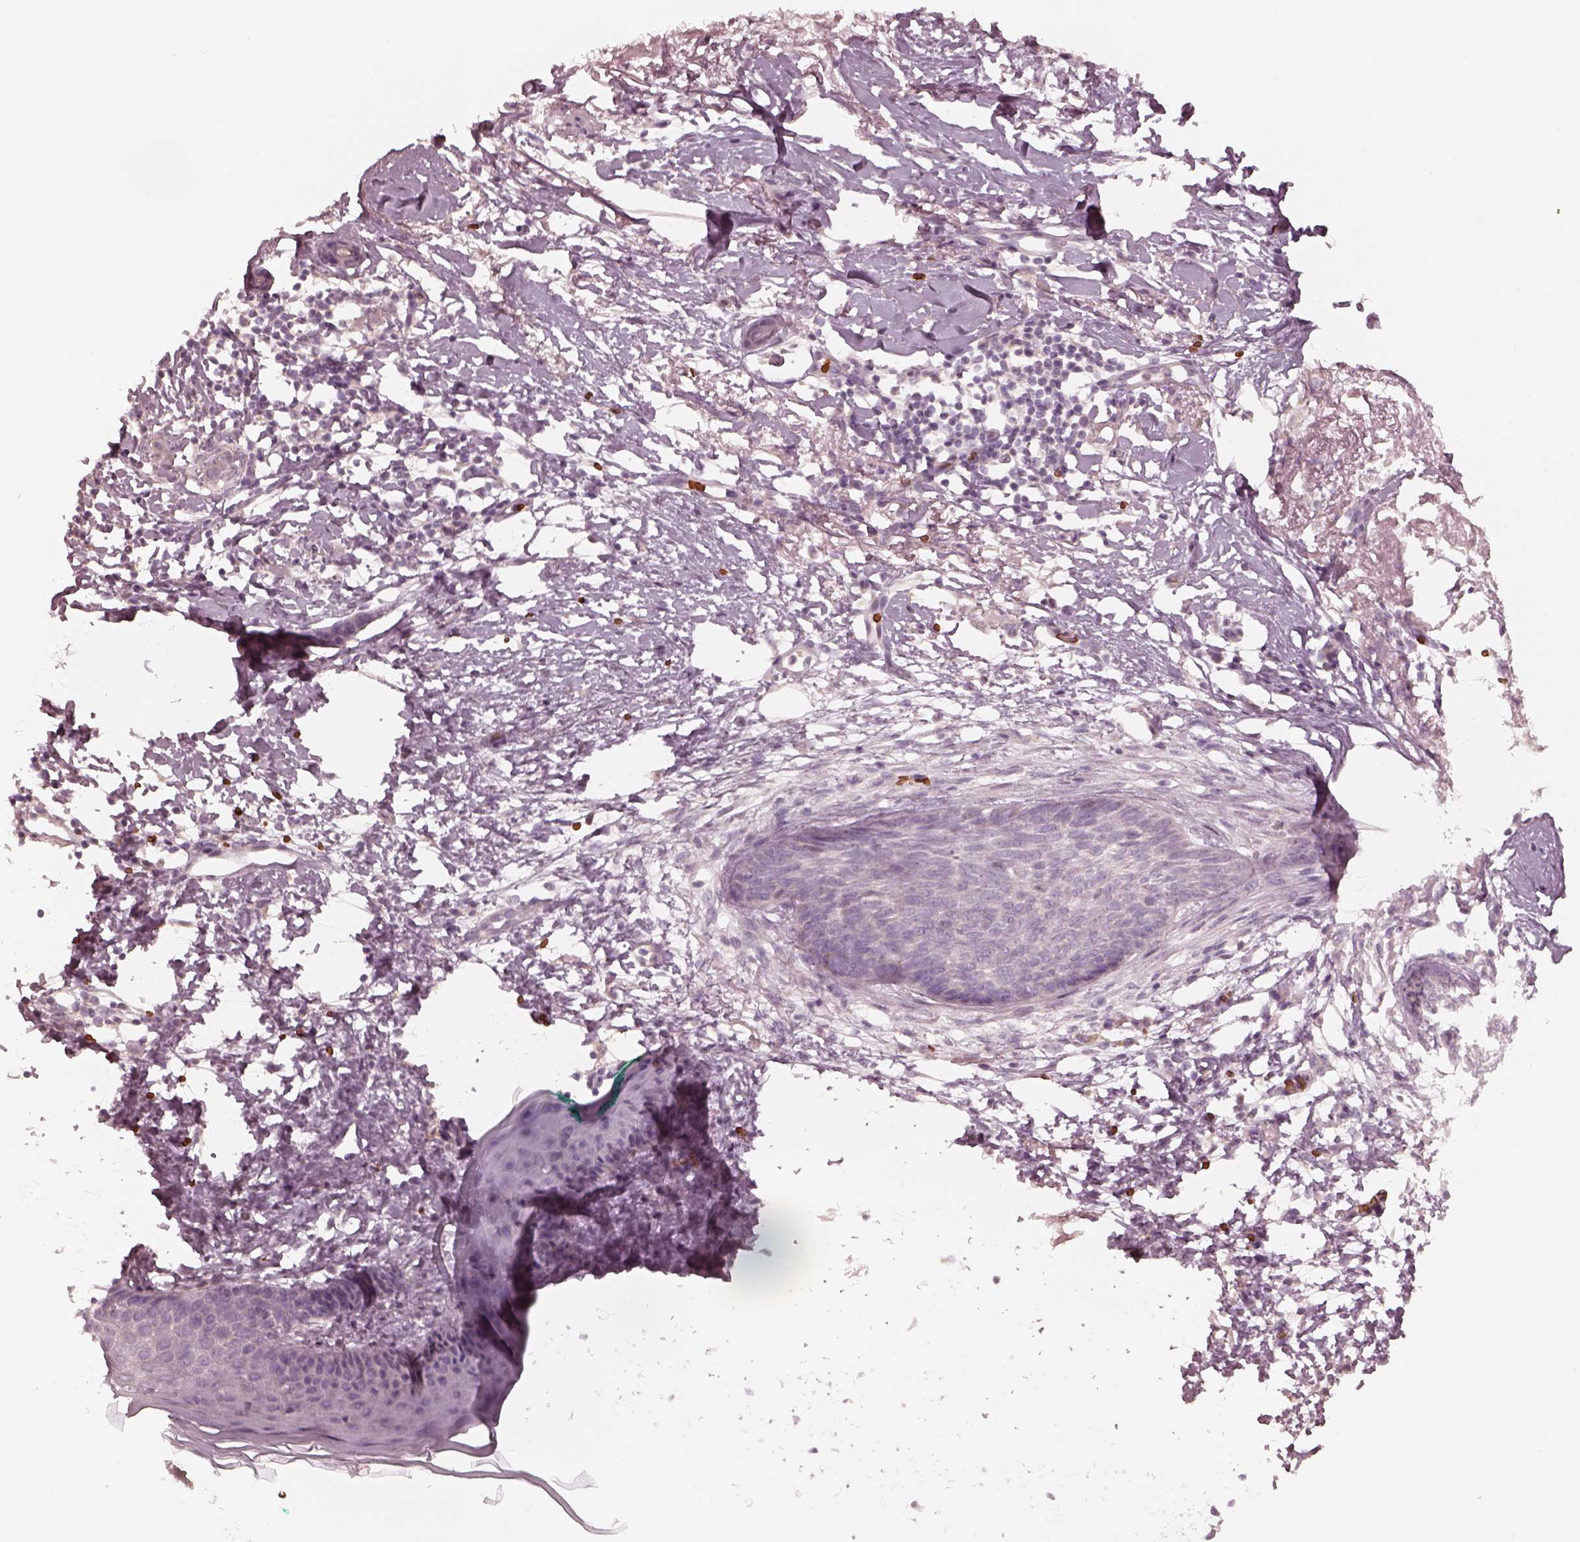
{"staining": {"intensity": "negative", "quantity": "none", "location": "none"}, "tissue": "skin cancer", "cell_type": "Tumor cells", "image_type": "cancer", "snomed": [{"axis": "morphology", "description": "Normal tissue, NOS"}, {"axis": "morphology", "description": "Basal cell carcinoma"}, {"axis": "topography", "description": "Skin"}], "caption": "A micrograph of skin basal cell carcinoma stained for a protein exhibits no brown staining in tumor cells. (DAB (3,3'-diaminobenzidine) IHC, high magnification).", "gene": "ANKLE1", "patient": {"sex": "male", "age": 84}}